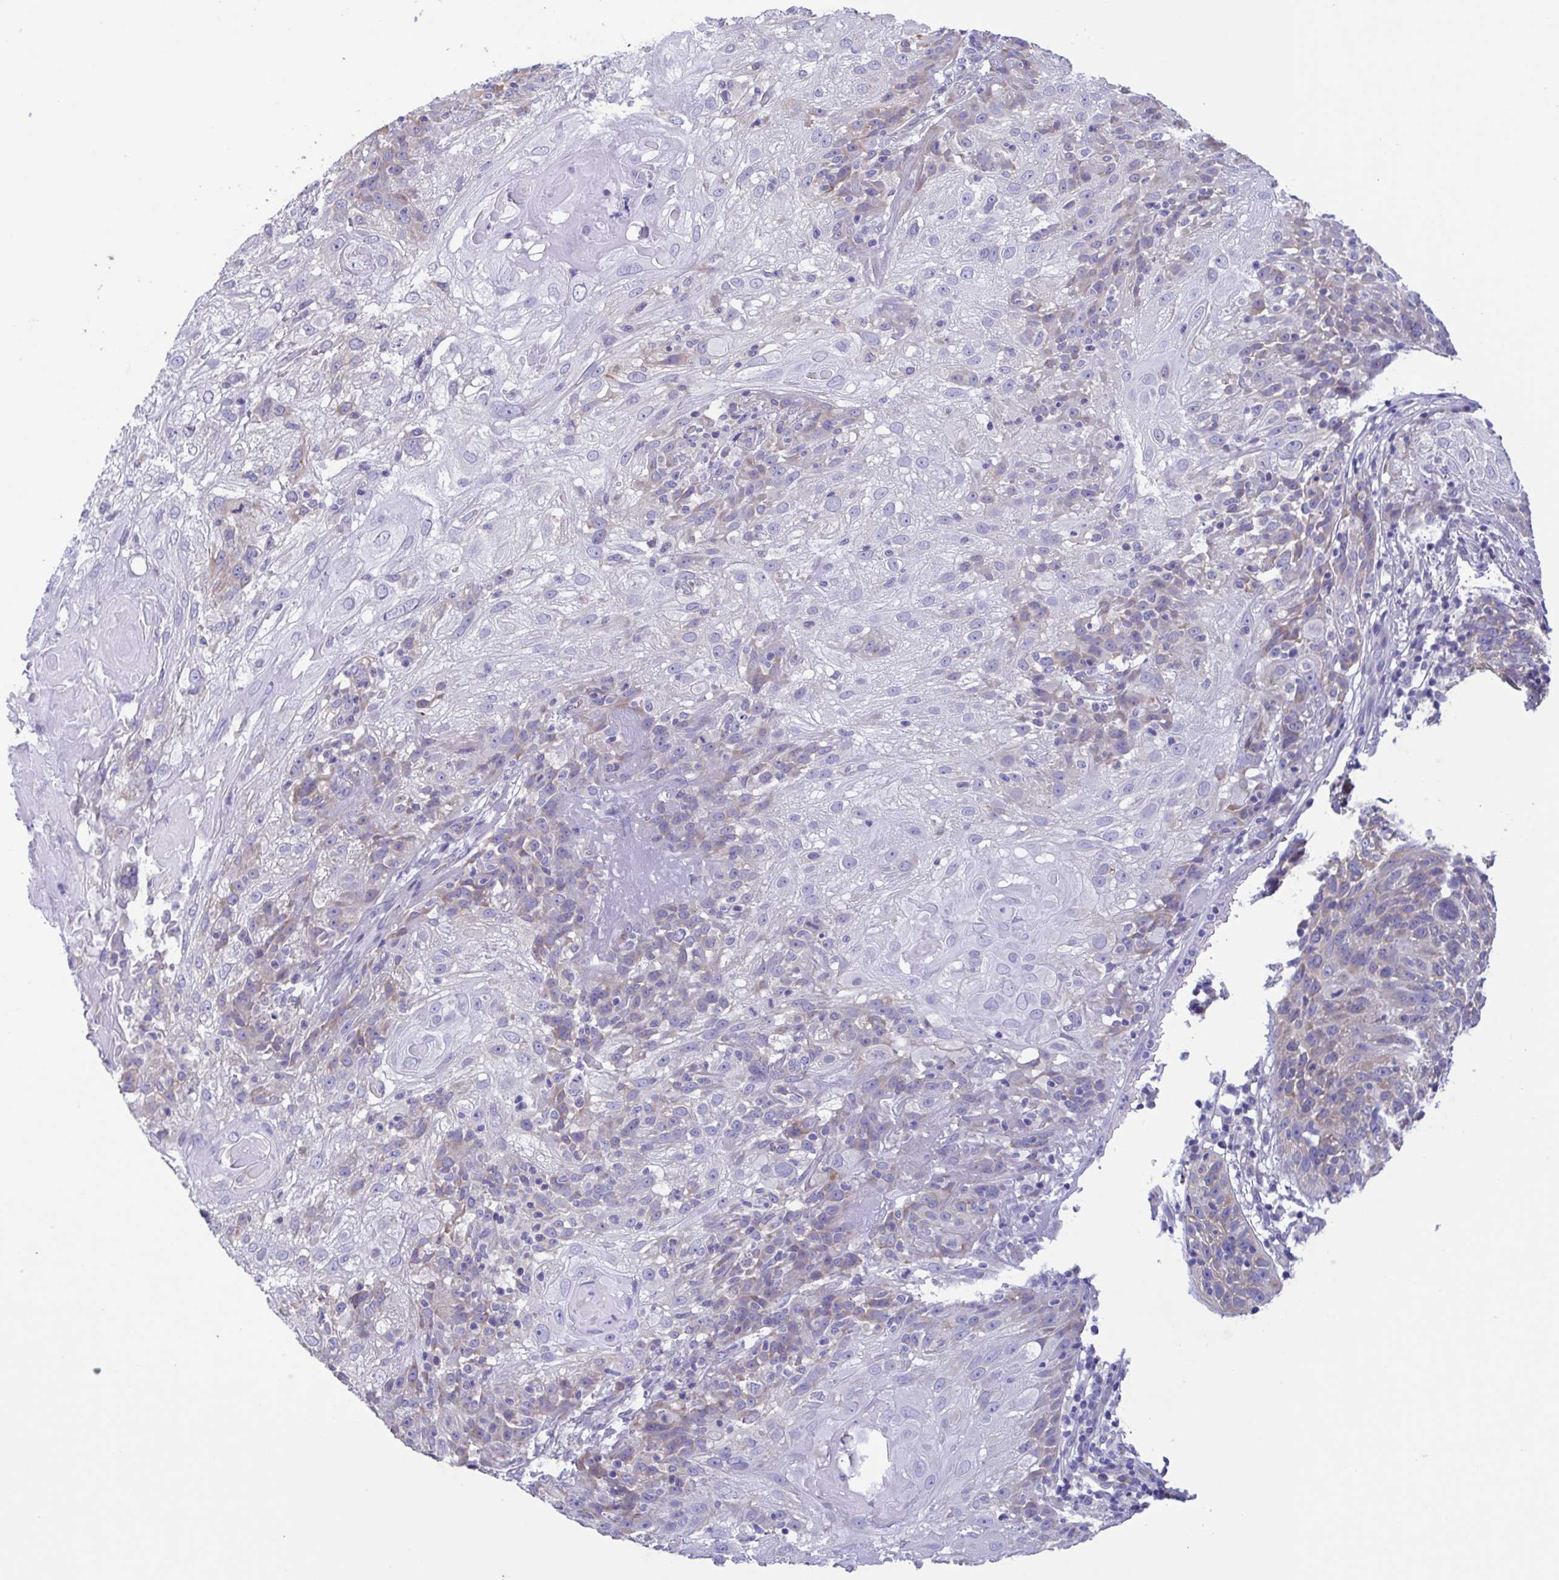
{"staining": {"intensity": "weak", "quantity": "<25%", "location": "cytoplasmic/membranous"}, "tissue": "skin cancer", "cell_type": "Tumor cells", "image_type": "cancer", "snomed": [{"axis": "morphology", "description": "Normal tissue, NOS"}, {"axis": "morphology", "description": "Squamous cell carcinoma, NOS"}, {"axis": "topography", "description": "Skin"}], "caption": "There is no significant staining in tumor cells of squamous cell carcinoma (skin).", "gene": "TNNI3", "patient": {"sex": "female", "age": 83}}